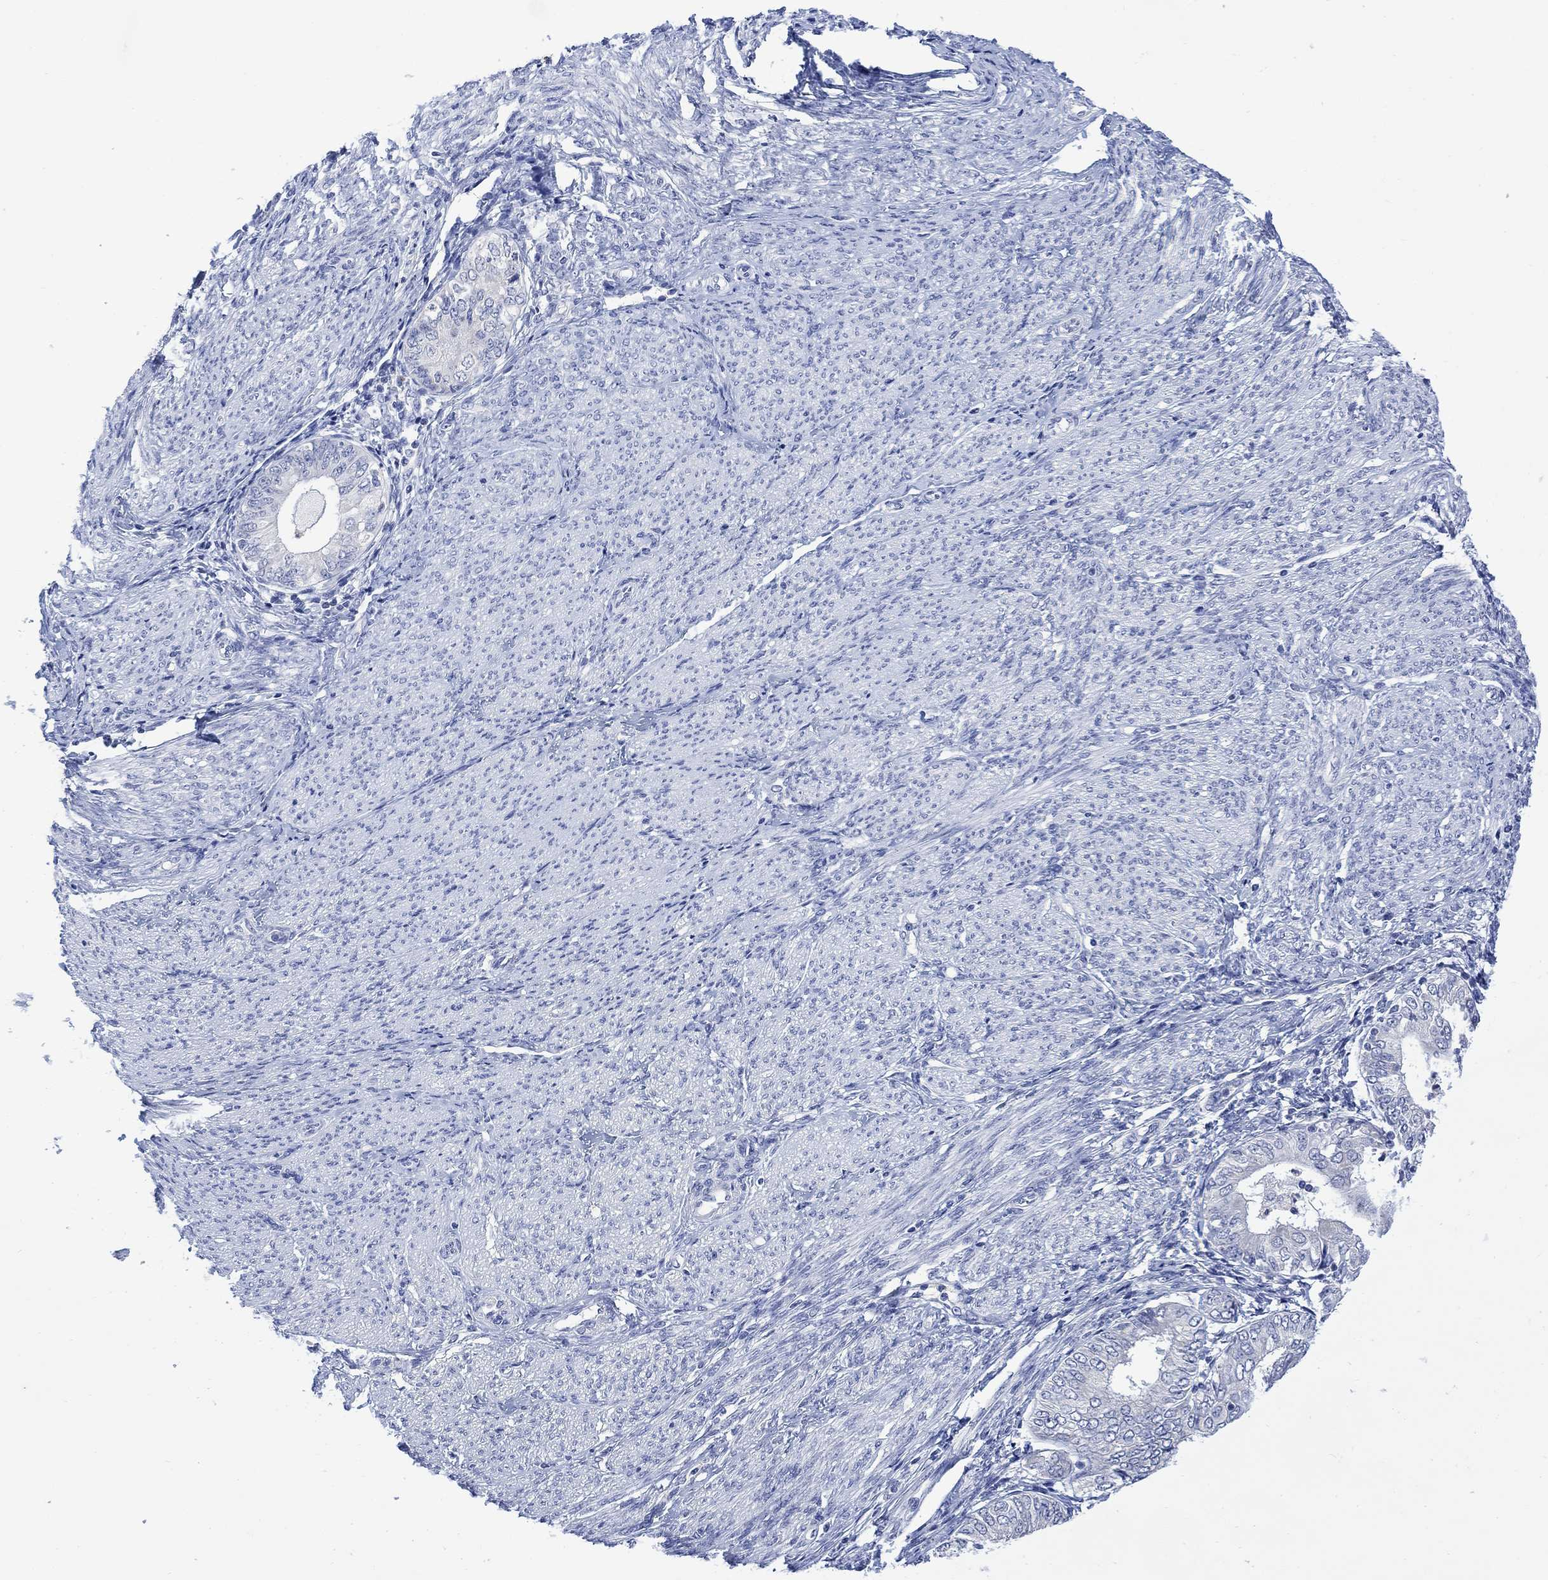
{"staining": {"intensity": "negative", "quantity": "none", "location": "none"}, "tissue": "endometrial cancer", "cell_type": "Tumor cells", "image_type": "cancer", "snomed": [{"axis": "morphology", "description": "Adenocarcinoma, NOS"}, {"axis": "topography", "description": "Endometrium"}], "caption": "This is an immunohistochemistry (IHC) photomicrograph of adenocarcinoma (endometrial). There is no expression in tumor cells.", "gene": "FBP2", "patient": {"sex": "female", "age": 68}}